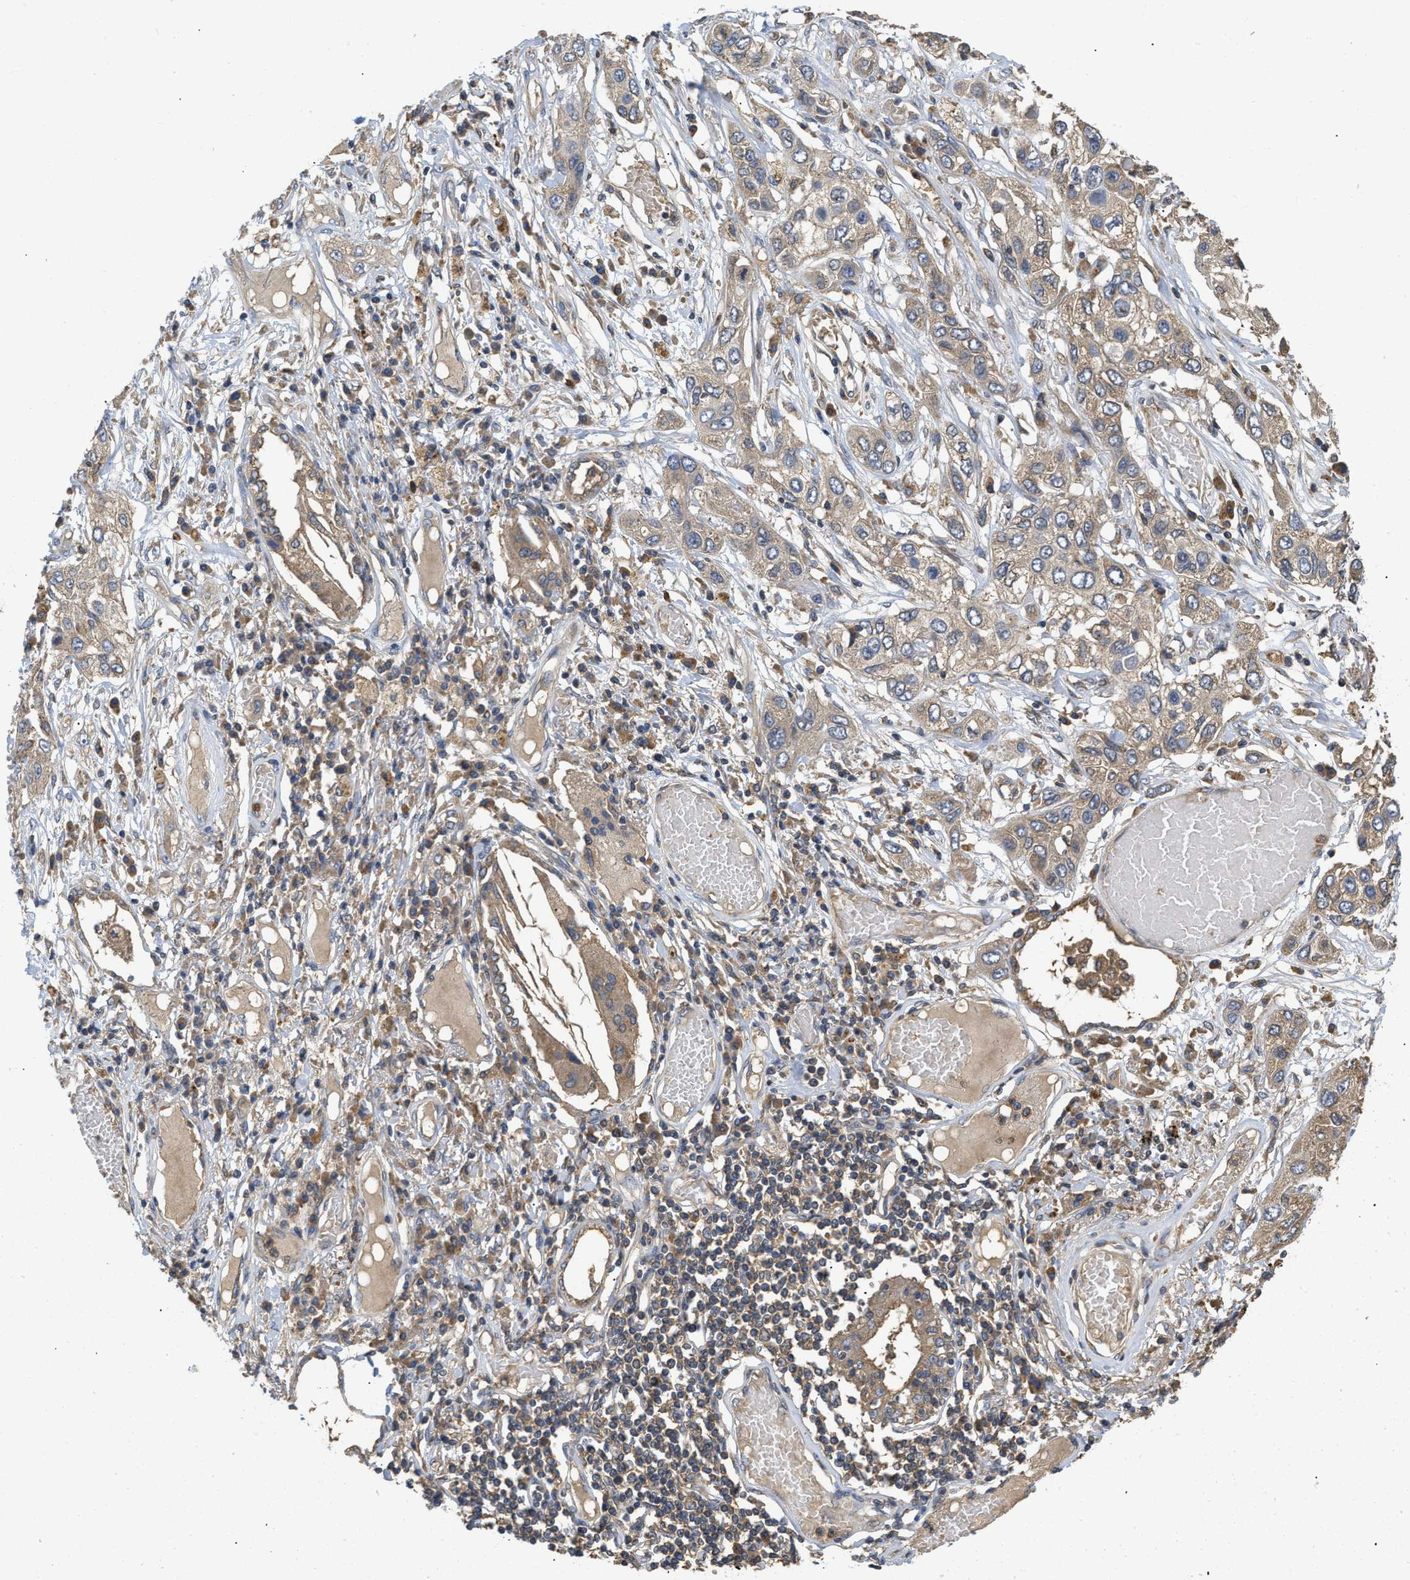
{"staining": {"intensity": "weak", "quantity": ">75%", "location": "cytoplasmic/membranous"}, "tissue": "lung cancer", "cell_type": "Tumor cells", "image_type": "cancer", "snomed": [{"axis": "morphology", "description": "Squamous cell carcinoma, NOS"}, {"axis": "topography", "description": "Lung"}], "caption": "An image of human lung squamous cell carcinoma stained for a protein reveals weak cytoplasmic/membranous brown staining in tumor cells.", "gene": "RNF216", "patient": {"sex": "male", "age": 71}}